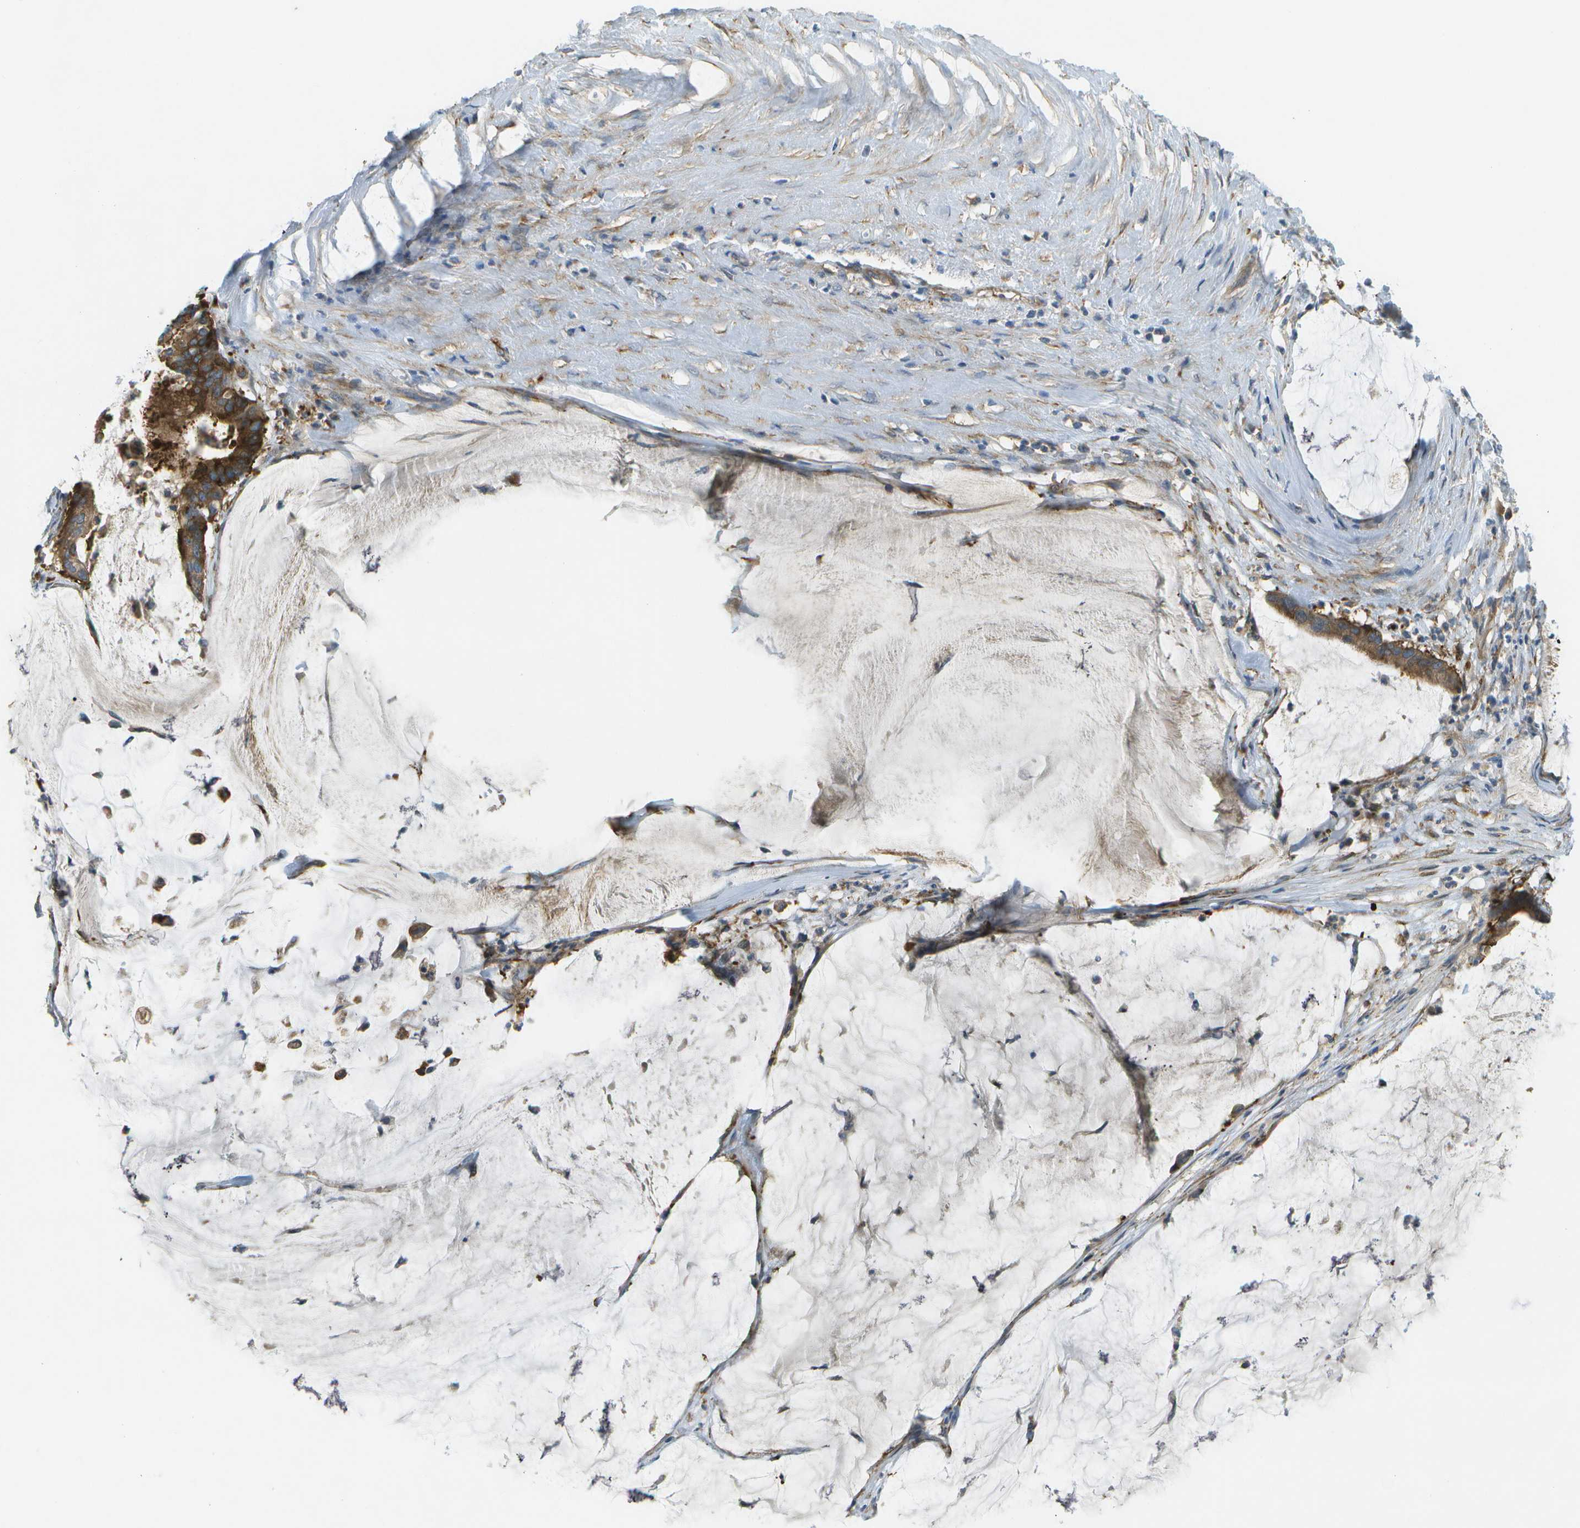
{"staining": {"intensity": "strong", "quantity": ">75%", "location": "cytoplasmic/membranous"}, "tissue": "pancreatic cancer", "cell_type": "Tumor cells", "image_type": "cancer", "snomed": [{"axis": "morphology", "description": "Adenocarcinoma, NOS"}, {"axis": "topography", "description": "Pancreas"}], "caption": "Human pancreatic cancer (adenocarcinoma) stained for a protein (brown) demonstrates strong cytoplasmic/membranous positive staining in about >75% of tumor cells.", "gene": "WNK2", "patient": {"sex": "male", "age": 41}}